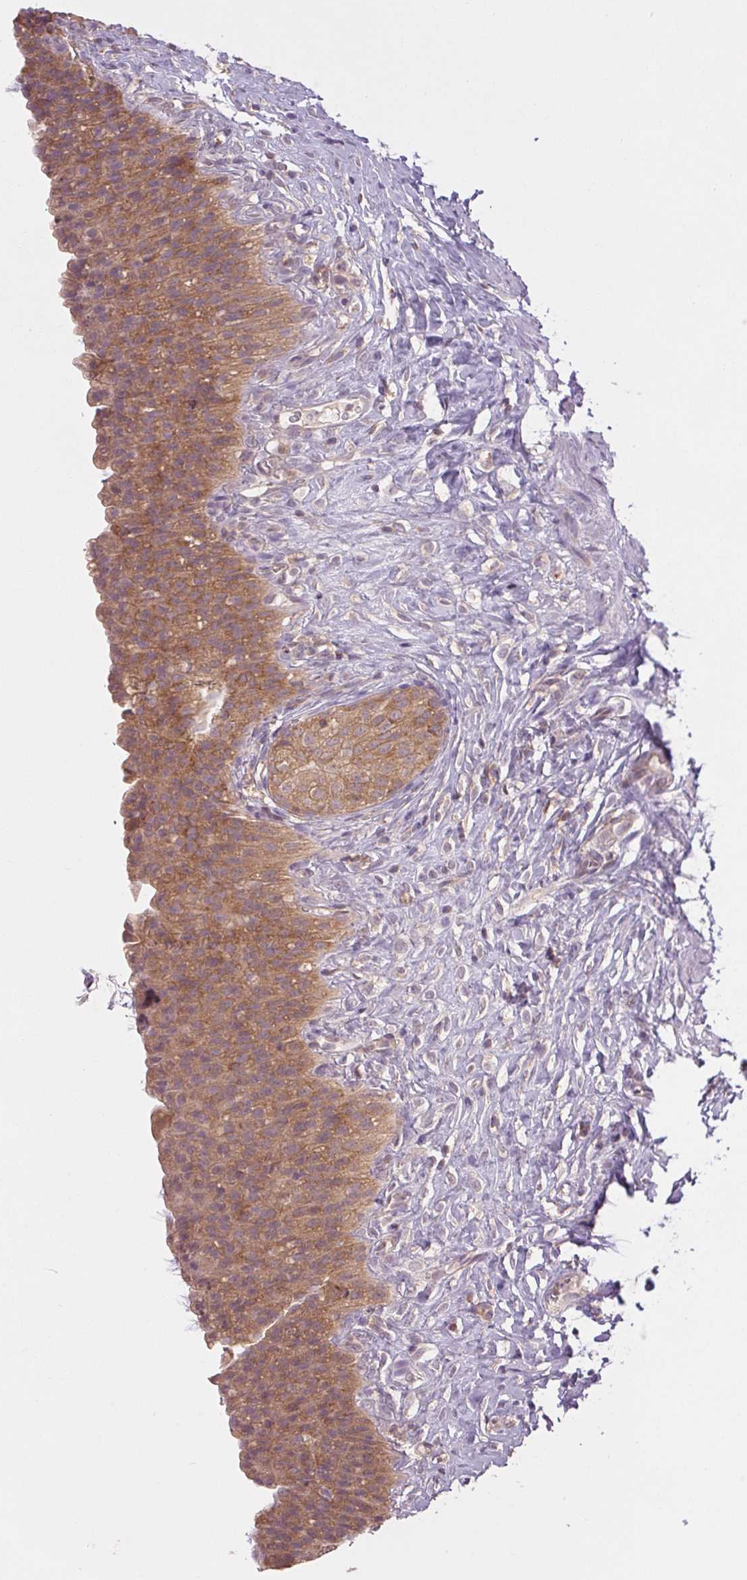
{"staining": {"intensity": "moderate", "quantity": ">75%", "location": "cytoplasmic/membranous"}, "tissue": "urinary bladder", "cell_type": "Urothelial cells", "image_type": "normal", "snomed": [{"axis": "morphology", "description": "Normal tissue, NOS"}, {"axis": "topography", "description": "Urinary bladder"}, {"axis": "topography", "description": "Prostate"}], "caption": "Urothelial cells exhibit moderate cytoplasmic/membranous expression in about >75% of cells in benign urinary bladder. Using DAB (brown) and hematoxylin (blue) stains, captured at high magnification using brightfield microscopy.", "gene": "MAP3K5", "patient": {"sex": "male", "age": 76}}